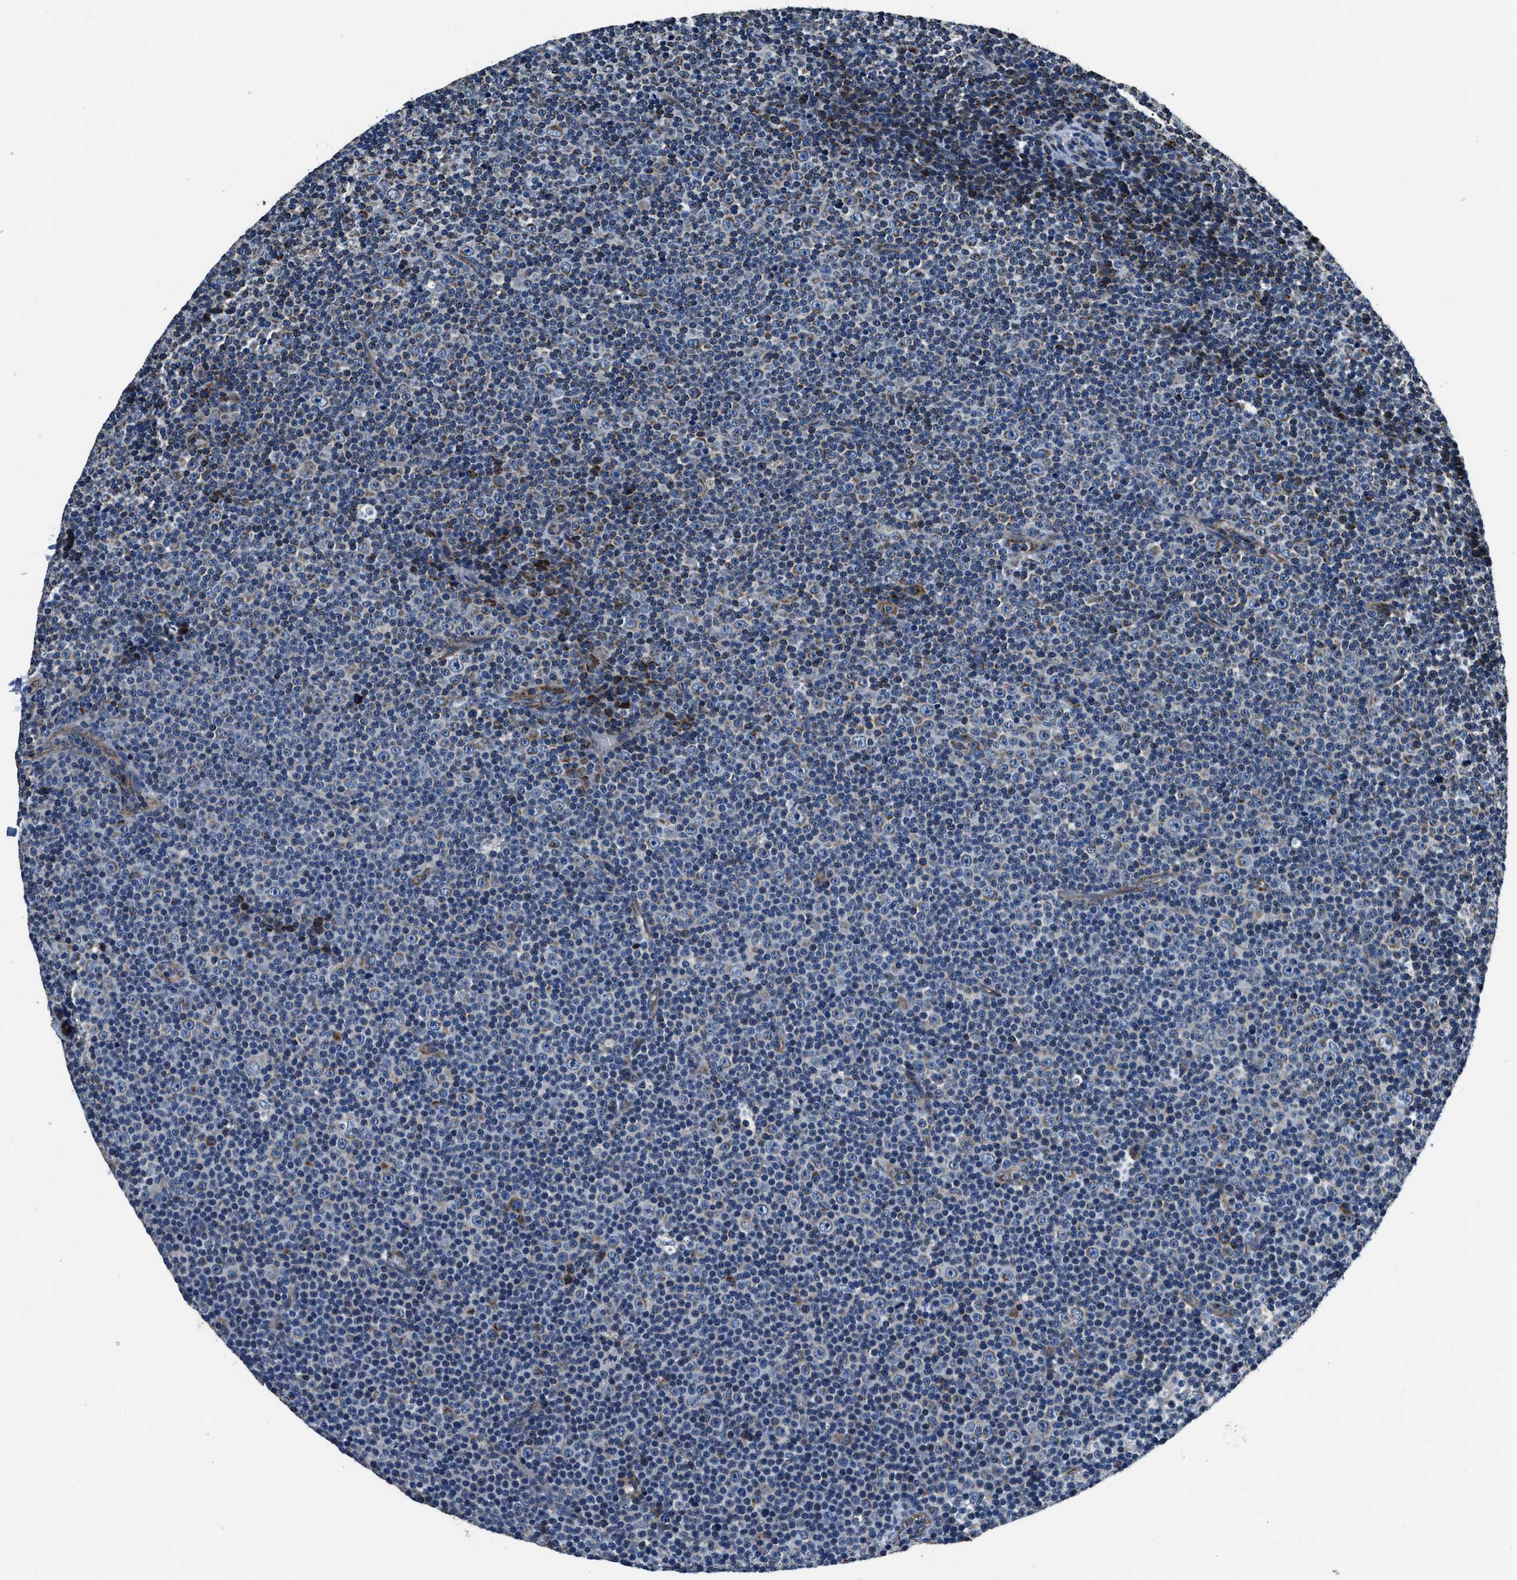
{"staining": {"intensity": "weak", "quantity": "<25%", "location": "cytoplasmic/membranous"}, "tissue": "lymphoma", "cell_type": "Tumor cells", "image_type": "cancer", "snomed": [{"axis": "morphology", "description": "Malignant lymphoma, non-Hodgkin's type, Low grade"}, {"axis": "topography", "description": "Lymph node"}], "caption": "Immunohistochemistry of malignant lymphoma, non-Hodgkin's type (low-grade) exhibits no expression in tumor cells. (DAB IHC visualized using brightfield microscopy, high magnification).", "gene": "OGDH", "patient": {"sex": "female", "age": 67}}